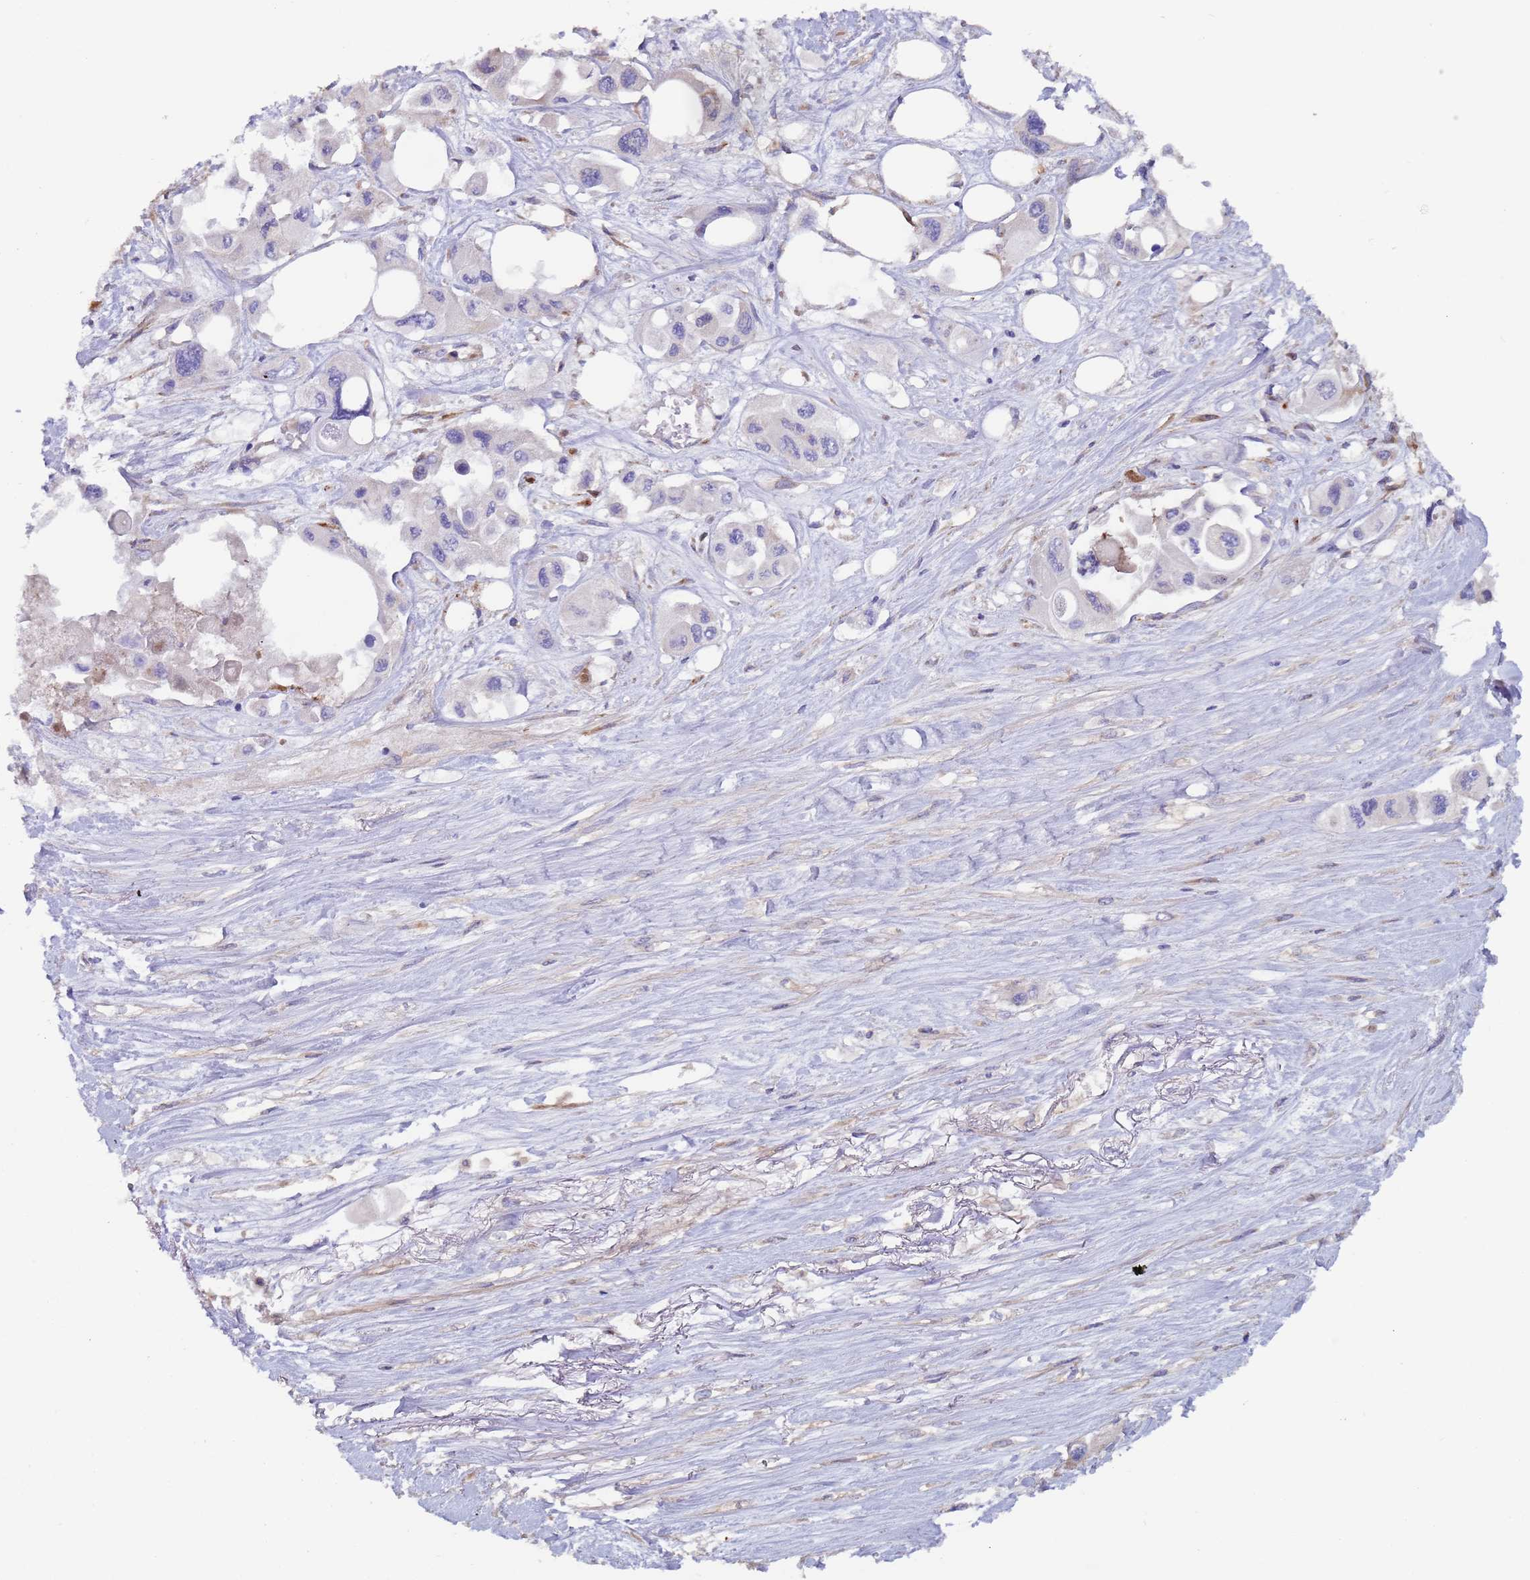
{"staining": {"intensity": "negative", "quantity": "none", "location": "none"}, "tissue": "pancreatic cancer", "cell_type": "Tumor cells", "image_type": "cancer", "snomed": [{"axis": "morphology", "description": "Adenocarcinoma, NOS"}, {"axis": "topography", "description": "Pancreas"}], "caption": "Tumor cells are negative for protein expression in human pancreatic cancer.", "gene": "ZNF844", "patient": {"sex": "male", "age": 92}}